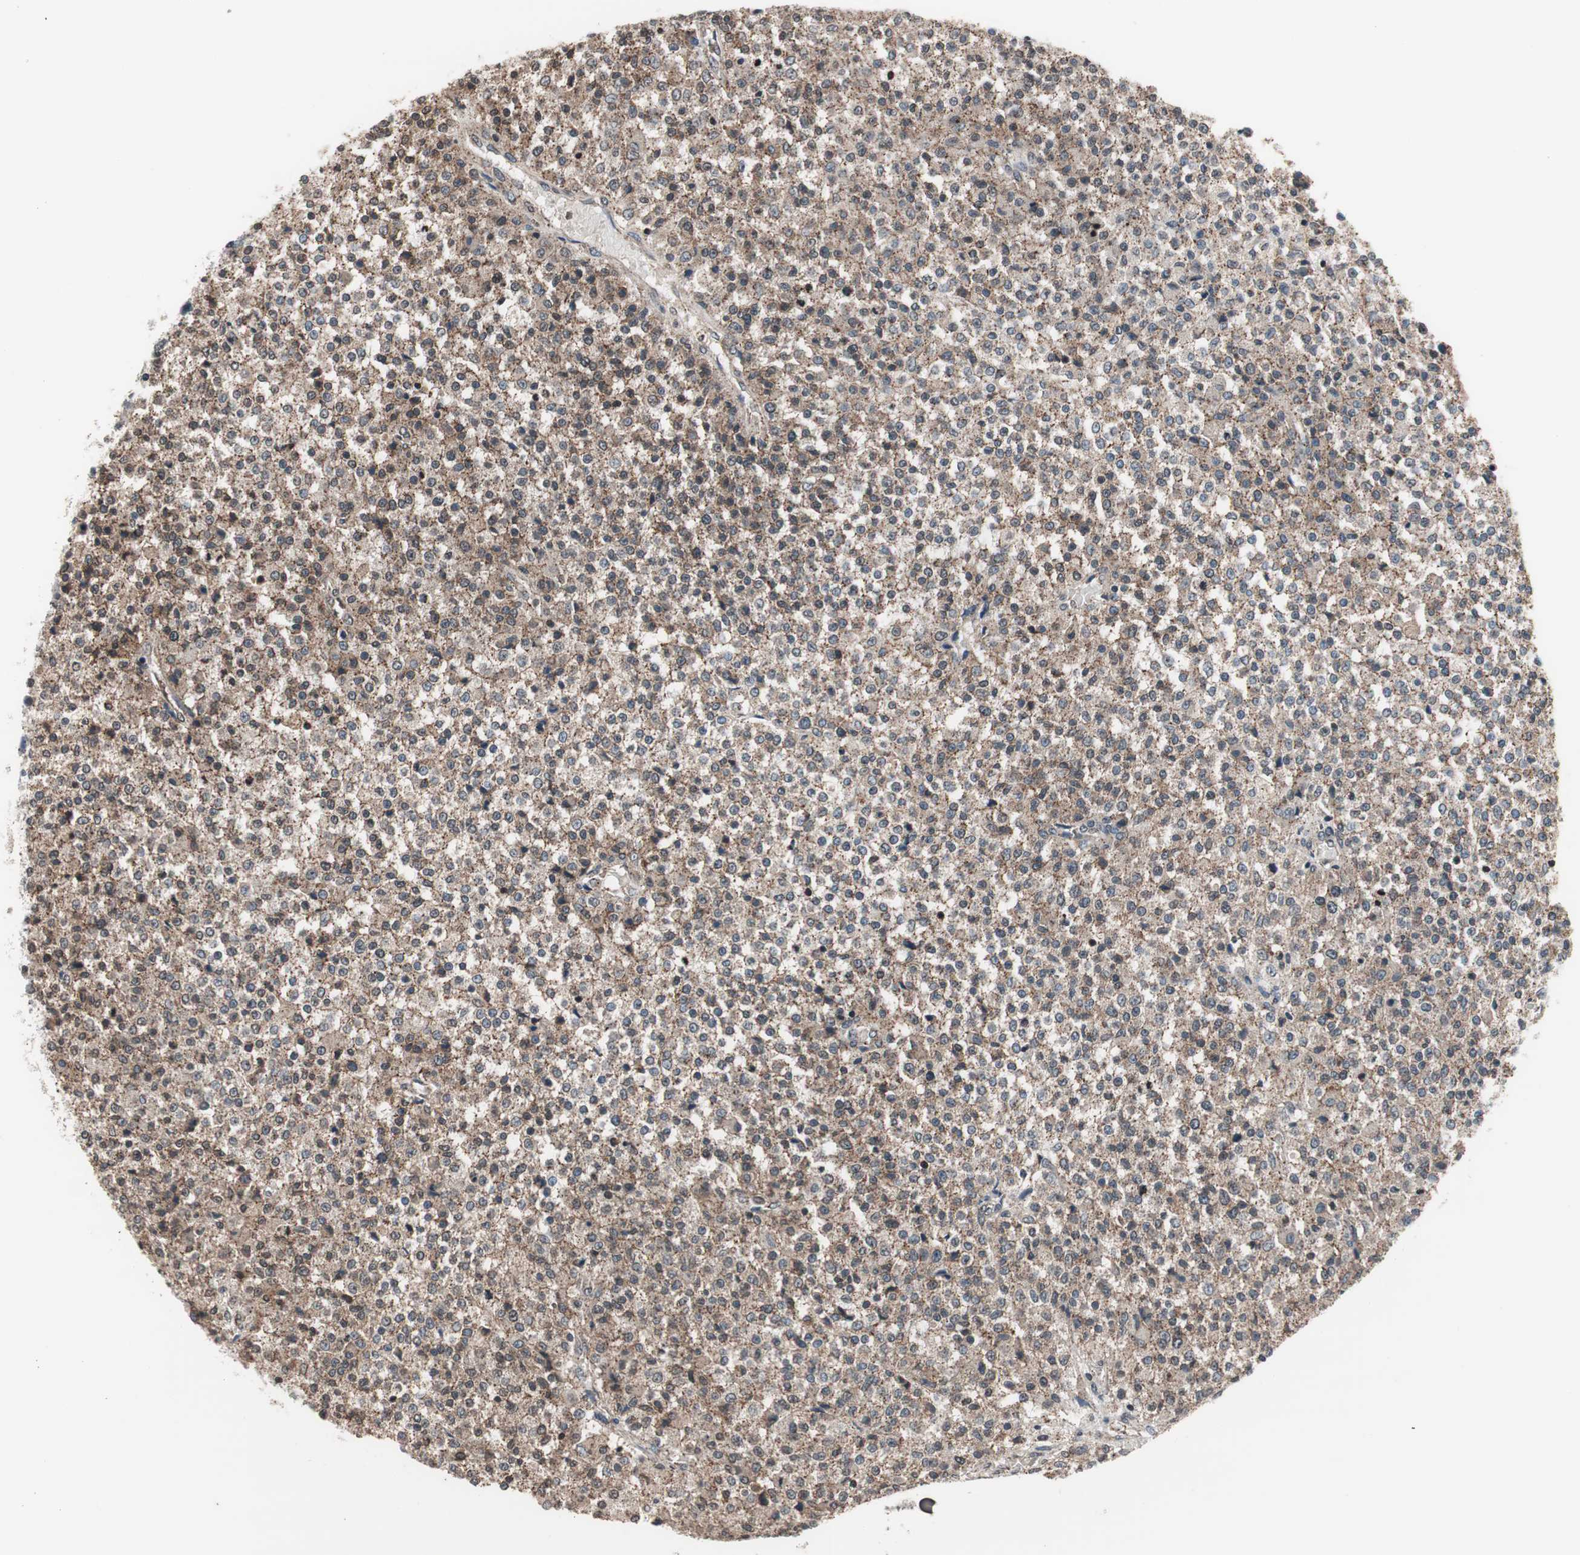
{"staining": {"intensity": "weak", "quantity": ">75%", "location": "cytoplasmic/membranous"}, "tissue": "testis cancer", "cell_type": "Tumor cells", "image_type": "cancer", "snomed": [{"axis": "morphology", "description": "Seminoma, NOS"}, {"axis": "topography", "description": "Testis"}], "caption": "The image reveals immunohistochemical staining of testis cancer (seminoma). There is weak cytoplasmic/membranous positivity is present in approximately >75% of tumor cells.", "gene": "RFC1", "patient": {"sex": "male", "age": 59}}